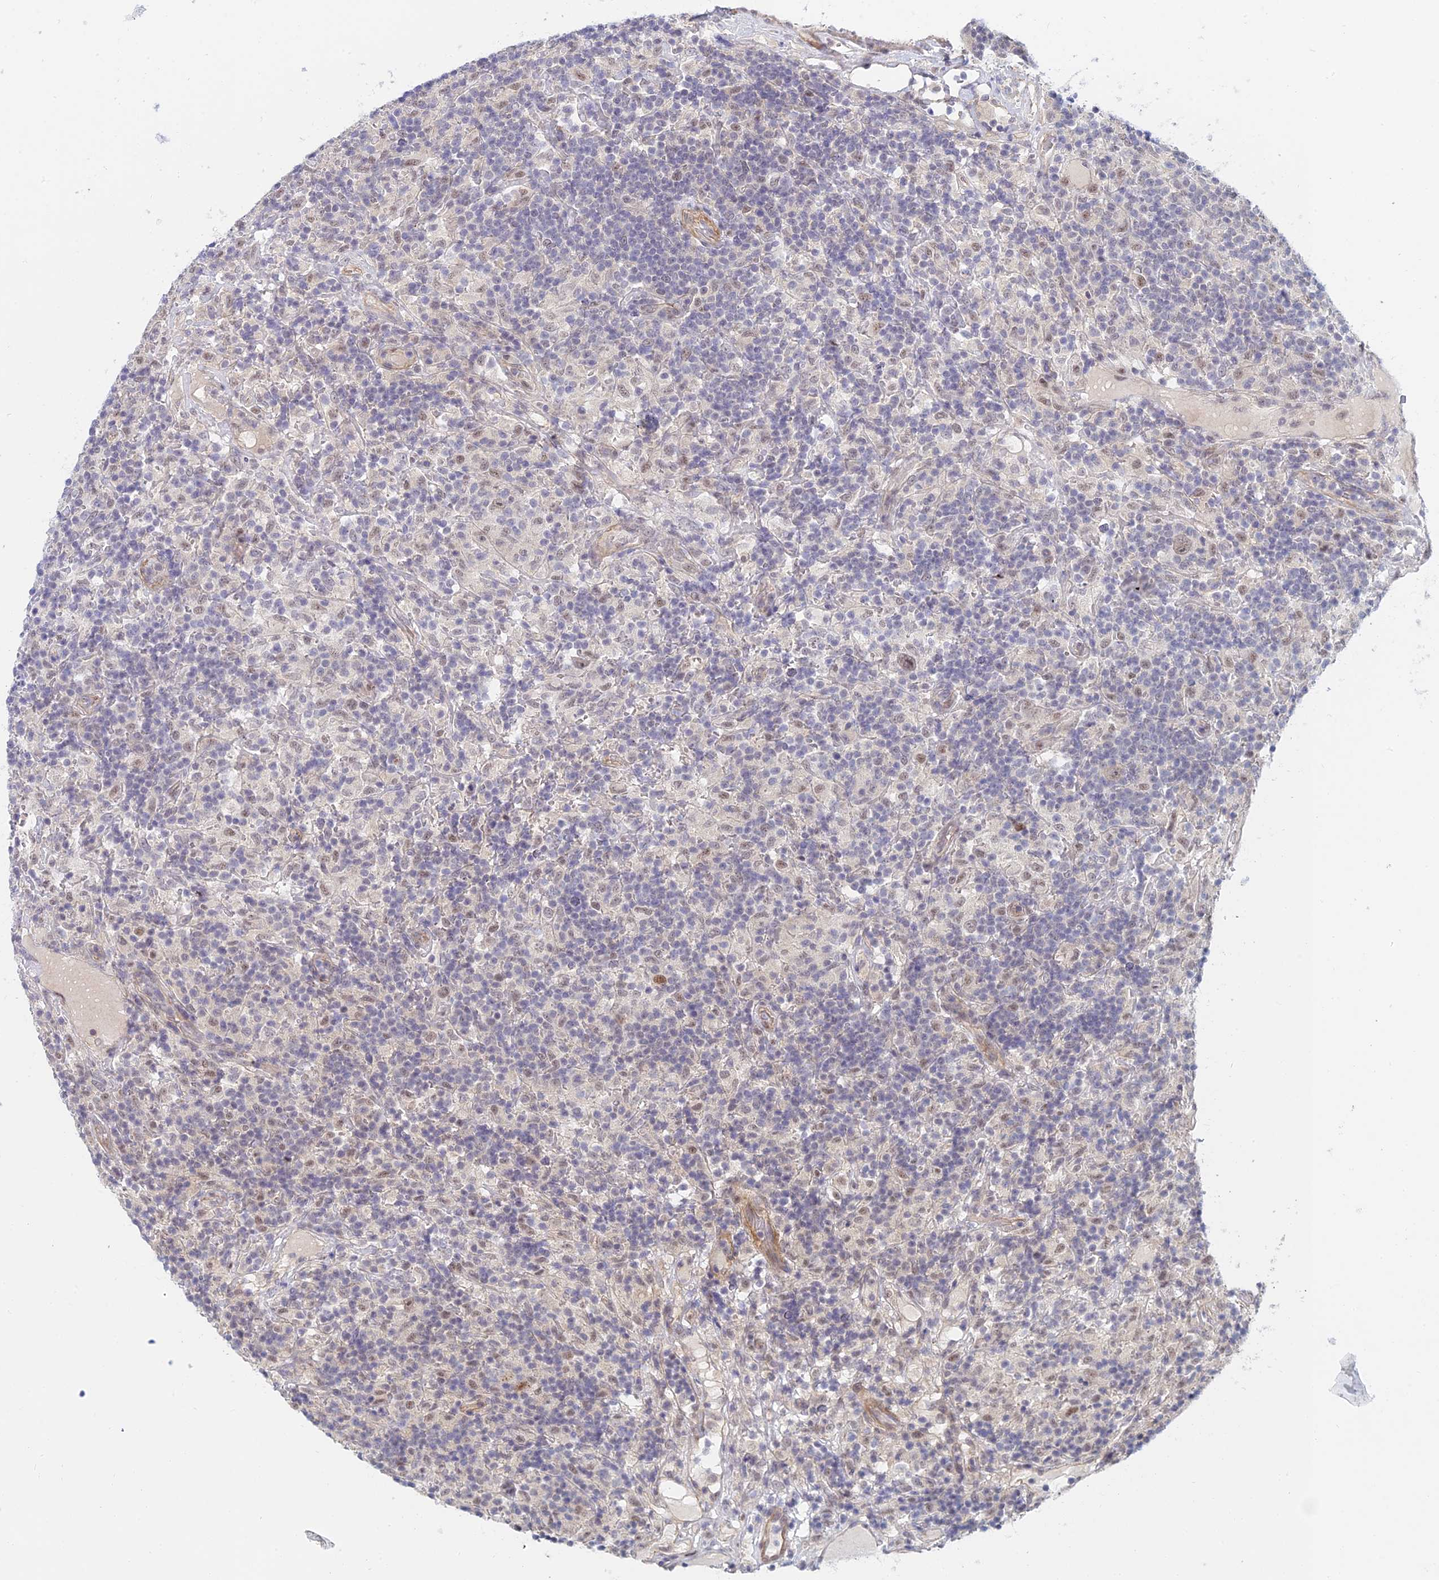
{"staining": {"intensity": "weak", "quantity": ">75%", "location": "nuclear"}, "tissue": "lymphoma", "cell_type": "Tumor cells", "image_type": "cancer", "snomed": [{"axis": "morphology", "description": "Hodgkin's disease, NOS"}, {"axis": "topography", "description": "Lymph node"}], "caption": "This is a photomicrograph of IHC staining of lymphoma, which shows weak positivity in the nuclear of tumor cells.", "gene": "CFAP92", "patient": {"sex": "male", "age": 70}}